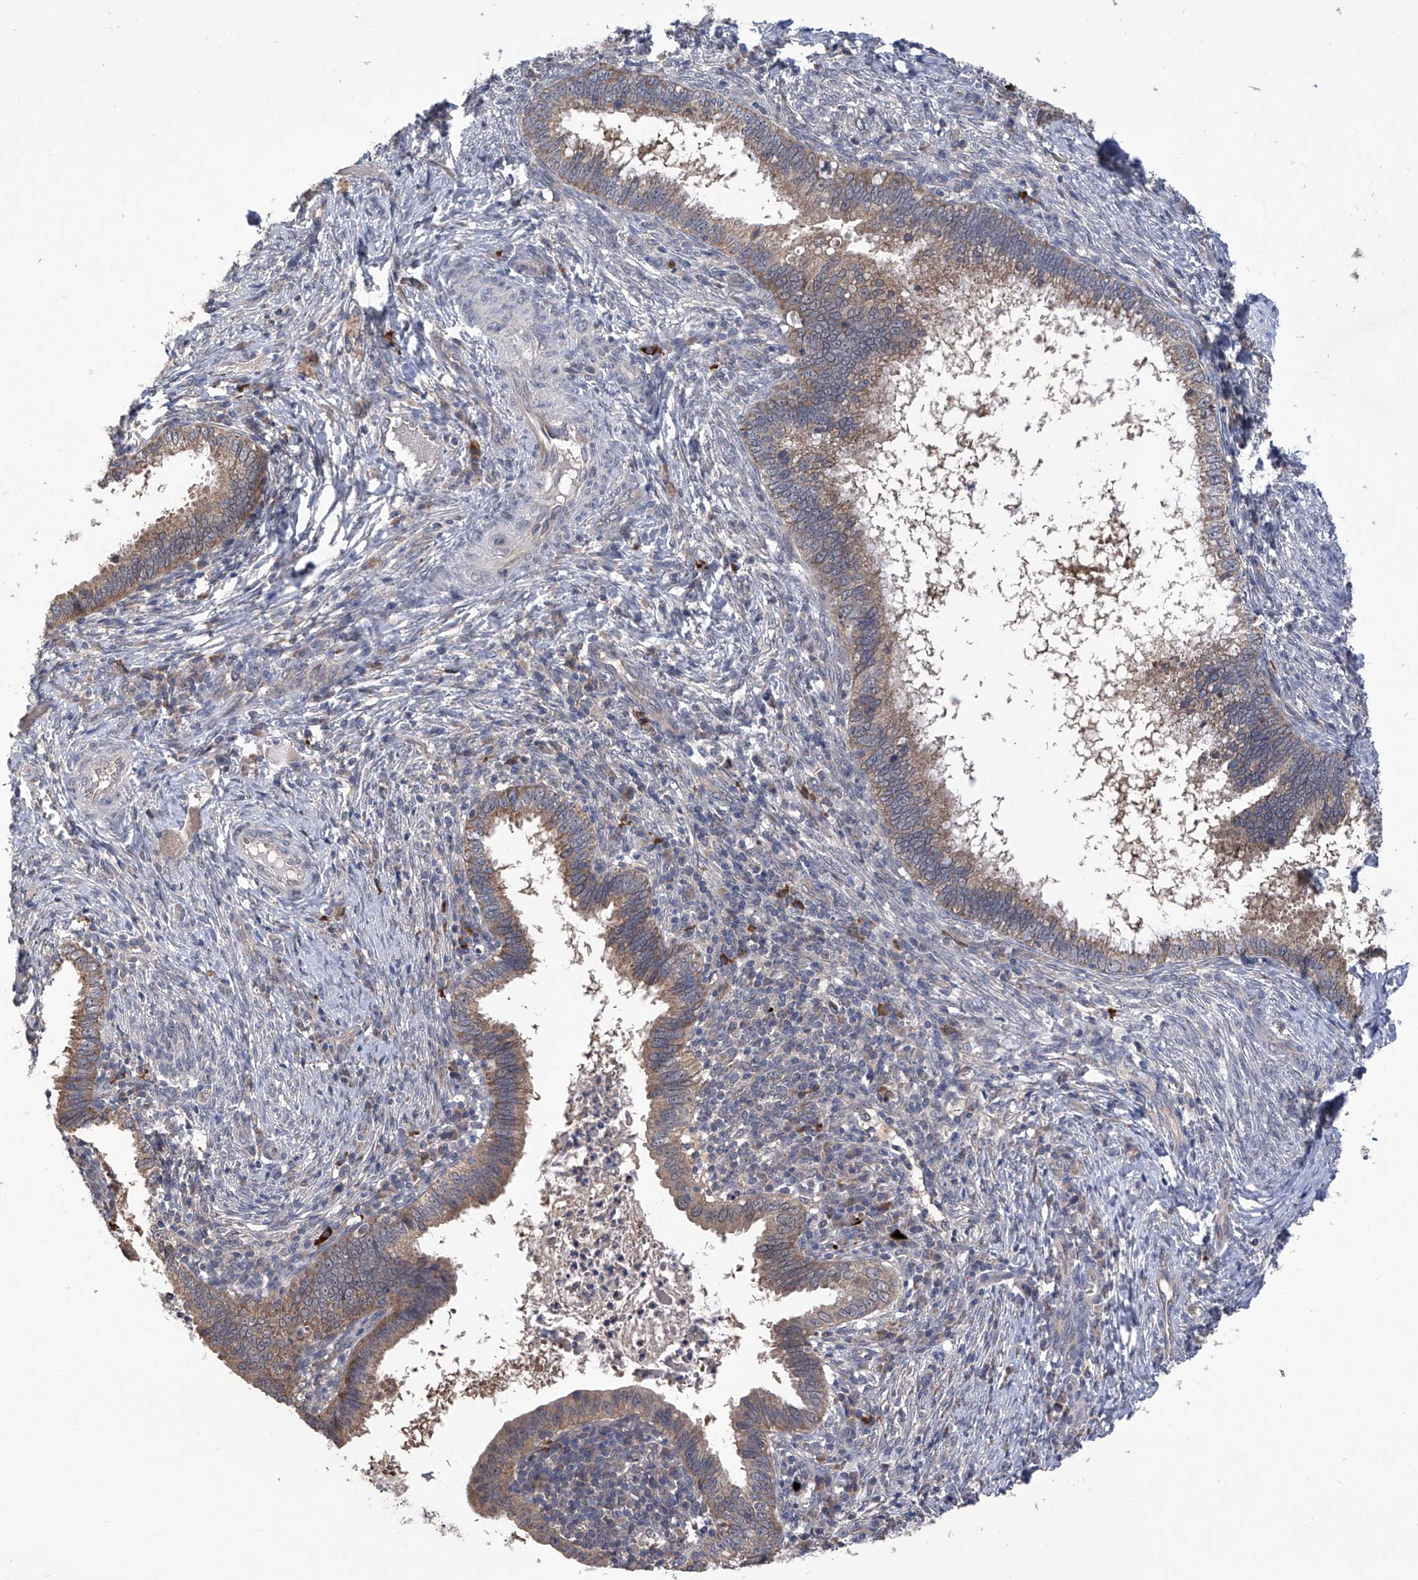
{"staining": {"intensity": "weak", "quantity": ">75%", "location": "cytoplasmic/membranous"}, "tissue": "cervical cancer", "cell_type": "Tumor cells", "image_type": "cancer", "snomed": [{"axis": "morphology", "description": "Adenocarcinoma, NOS"}, {"axis": "topography", "description": "Cervix"}], "caption": "Protein staining of cervical cancer (adenocarcinoma) tissue shows weak cytoplasmic/membranous positivity in about >75% of tumor cells.", "gene": "USP45", "patient": {"sex": "female", "age": 36}}